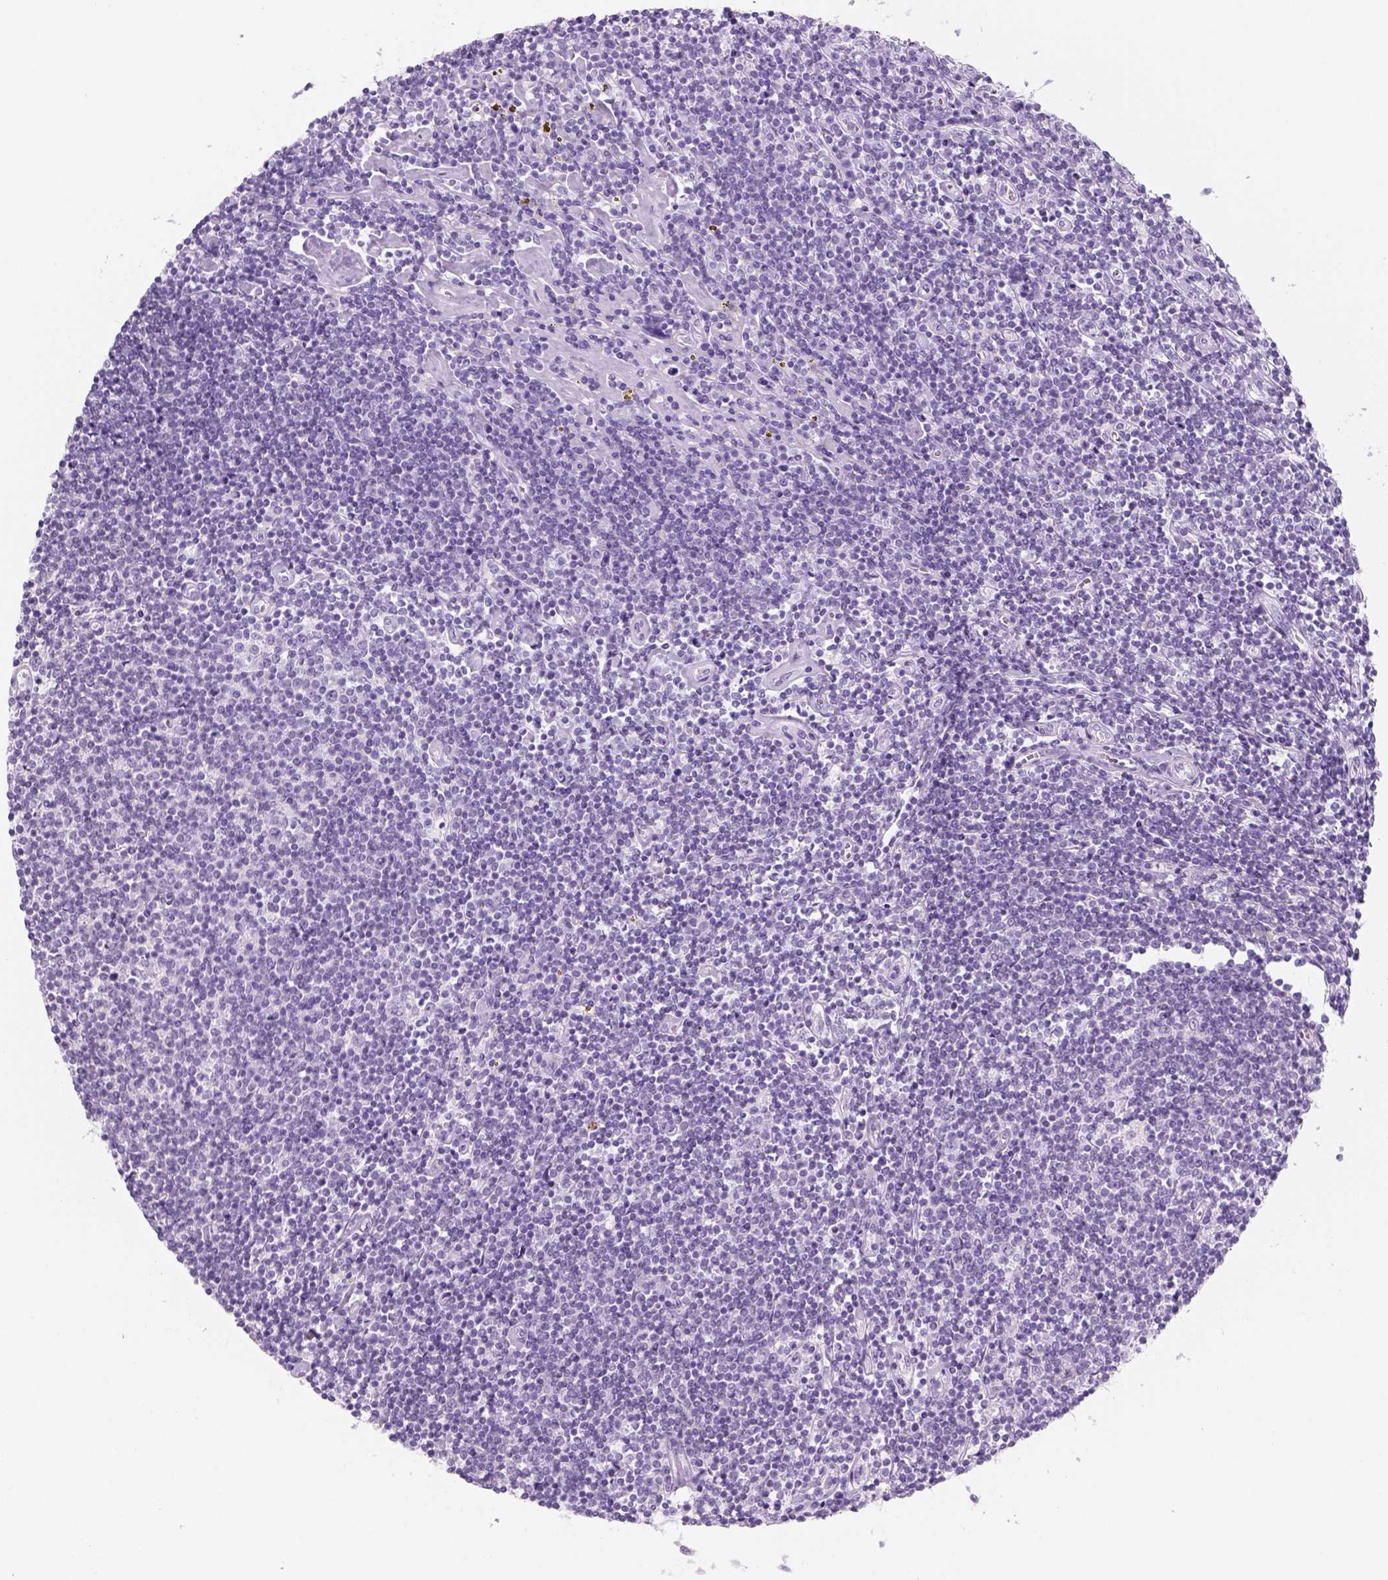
{"staining": {"intensity": "negative", "quantity": "none", "location": "none"}, "tissue": "lymphoma", "cell_type": "Tumor cells", "image_type": "cancer", "snomed": [{"axis": "morphology", "description": "Hodgkin's disease, NOS"}, {"axis": "topography", "description": "Lymph node"}], "caption": "Immunohistochemistry (IHC) of human Hodgkin's disease displays no positivity in tumor cells.", "gene": "KRTAP11-1", "patient": {"sex": "male", "age": 40}}